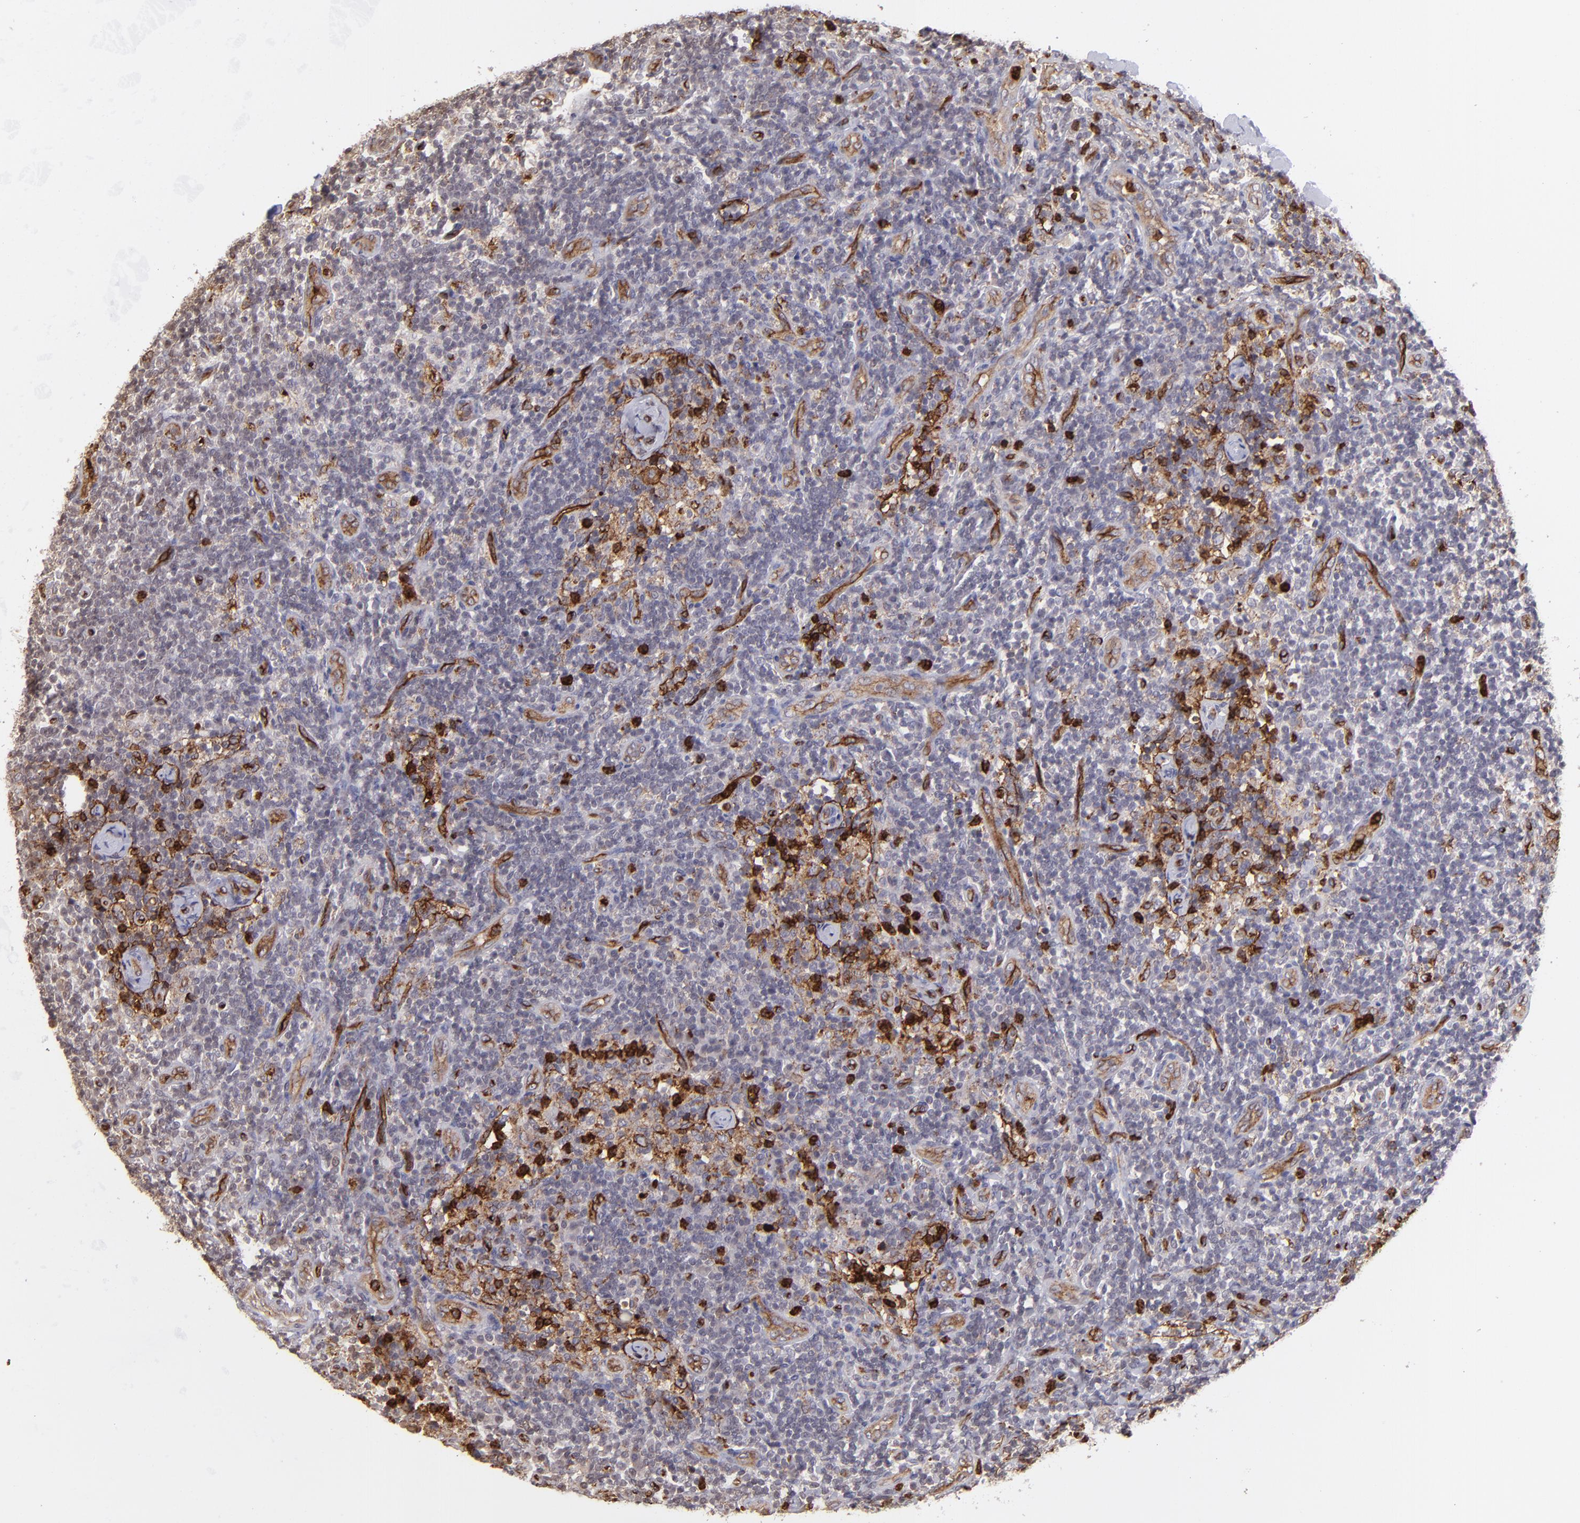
{"staining": {"intensity": "strong", "quantity": "<25%", "location": "cytoplasmic/membranous"}, "tissue": "lymph node", "cell_type": "Non-germinal center cells", "image_type": "normal", "snomed": [{"axis": "morphology", "description": "Normal tissue, NOS"}, {"axis": "morphology", "description": "Inflammation, NOS"}, {"axis": "topography", "description": "Lymph node"}], "caption": "Brown immunohistochemical staining in benign lymph node reveals strong cytoplasmic/membranous expression in about <25% of non-germinal center cells.", "gene": "DYSF", "patient": {"sex": "male", "age": 46}}